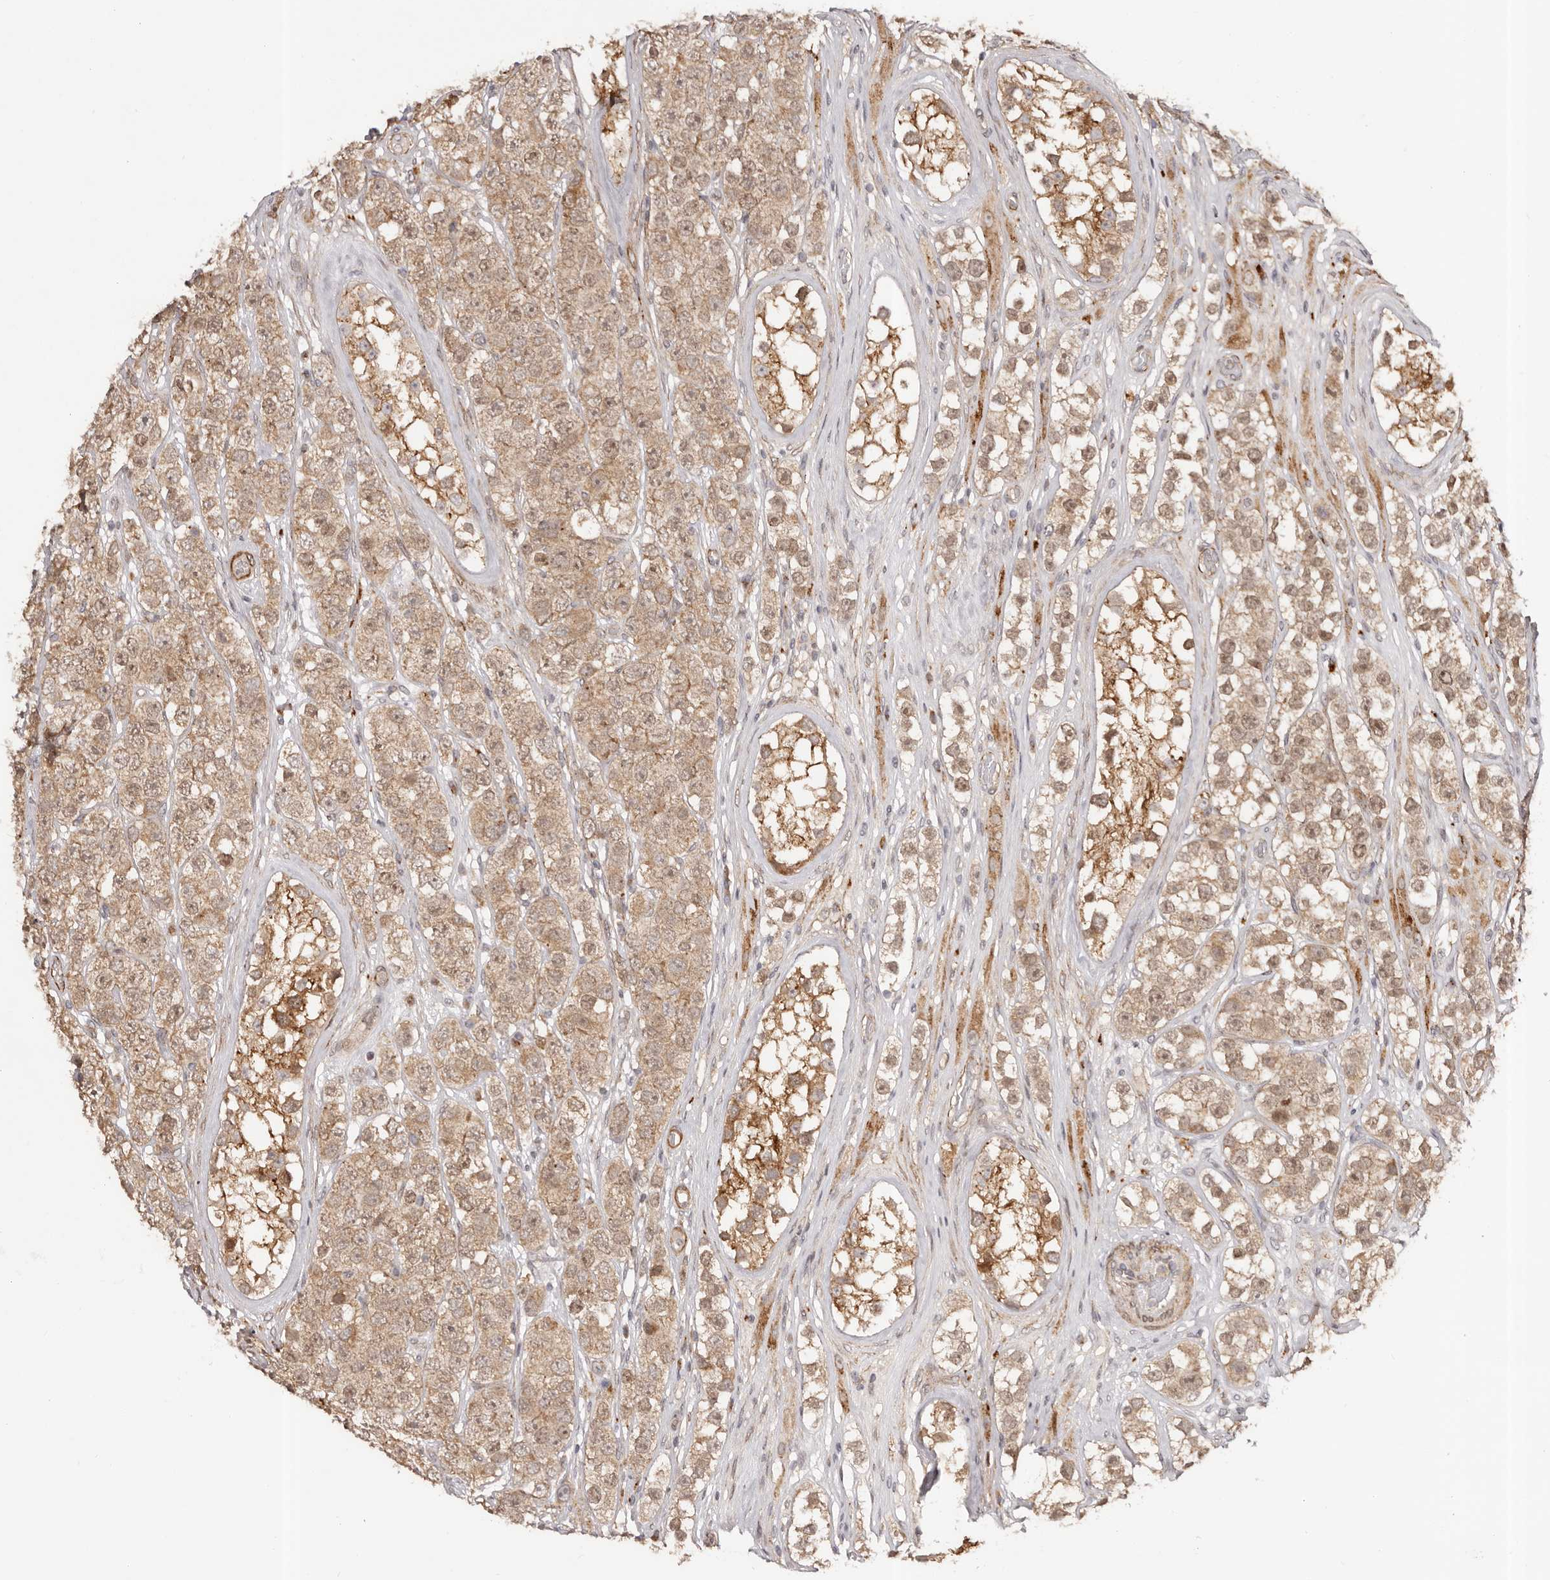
{"staining": {"intensity": "moderate", "quantity": ">75%", "location": "cytoplasmic/membranous"}, "tissue": "testis cancer", "cell_type": "Tumor cells", "image_type": "cancer", "snomed": [{"axis": "morphology", "description": "Seminoma, NOS"}, {"axis": "topography", "description": "Testis"}], "caption": "Moderate cytoplasmic/membranous expression for a protein is present in approximately >75% of tumor cells of seminoma (testis) using immunohistochemistry.", "gene": "MICAL2", "patient": {"sex": "male", "age": 28}}